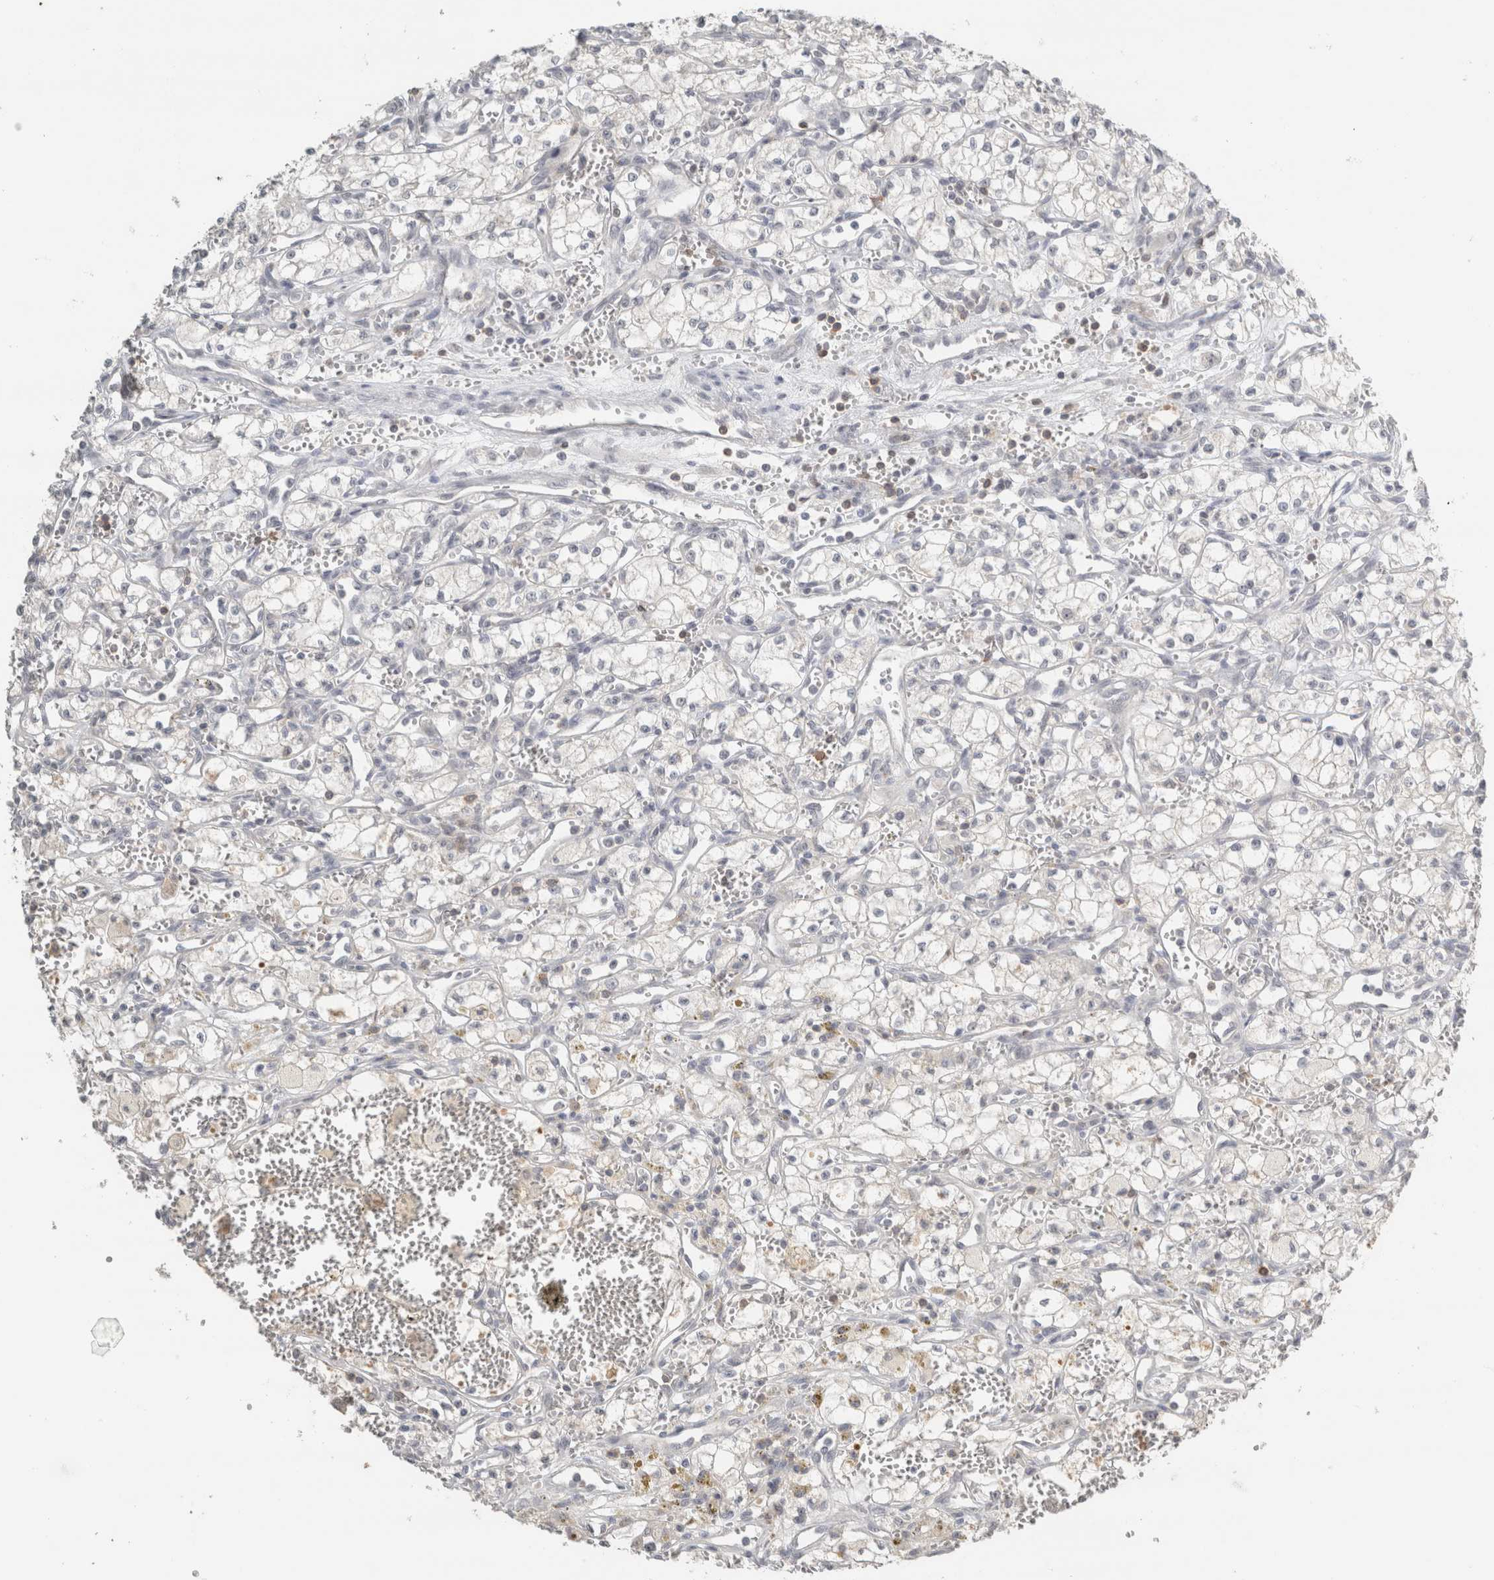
{"staining": {"intensity": "negative", "quantity": "none", "location": "none"}, "tissue": "renal cancer", "cell_type": "Tumor cells", "image_type": "cancer", "snomed": [{"axis": "morphology", "description": "Adenocarcinoma, NOS"}, {"axis": "topography", "description": "Kidney"}], "caption": "The photomicrograph exhibits no significant positivity in tumor cells of adenocarcinoma (renal). (DAB immunohistochemistry (IHC) with hematoxylin counter stain).", "gene": "TRAT1", "patient": {"sex": "male", "age": 59}}